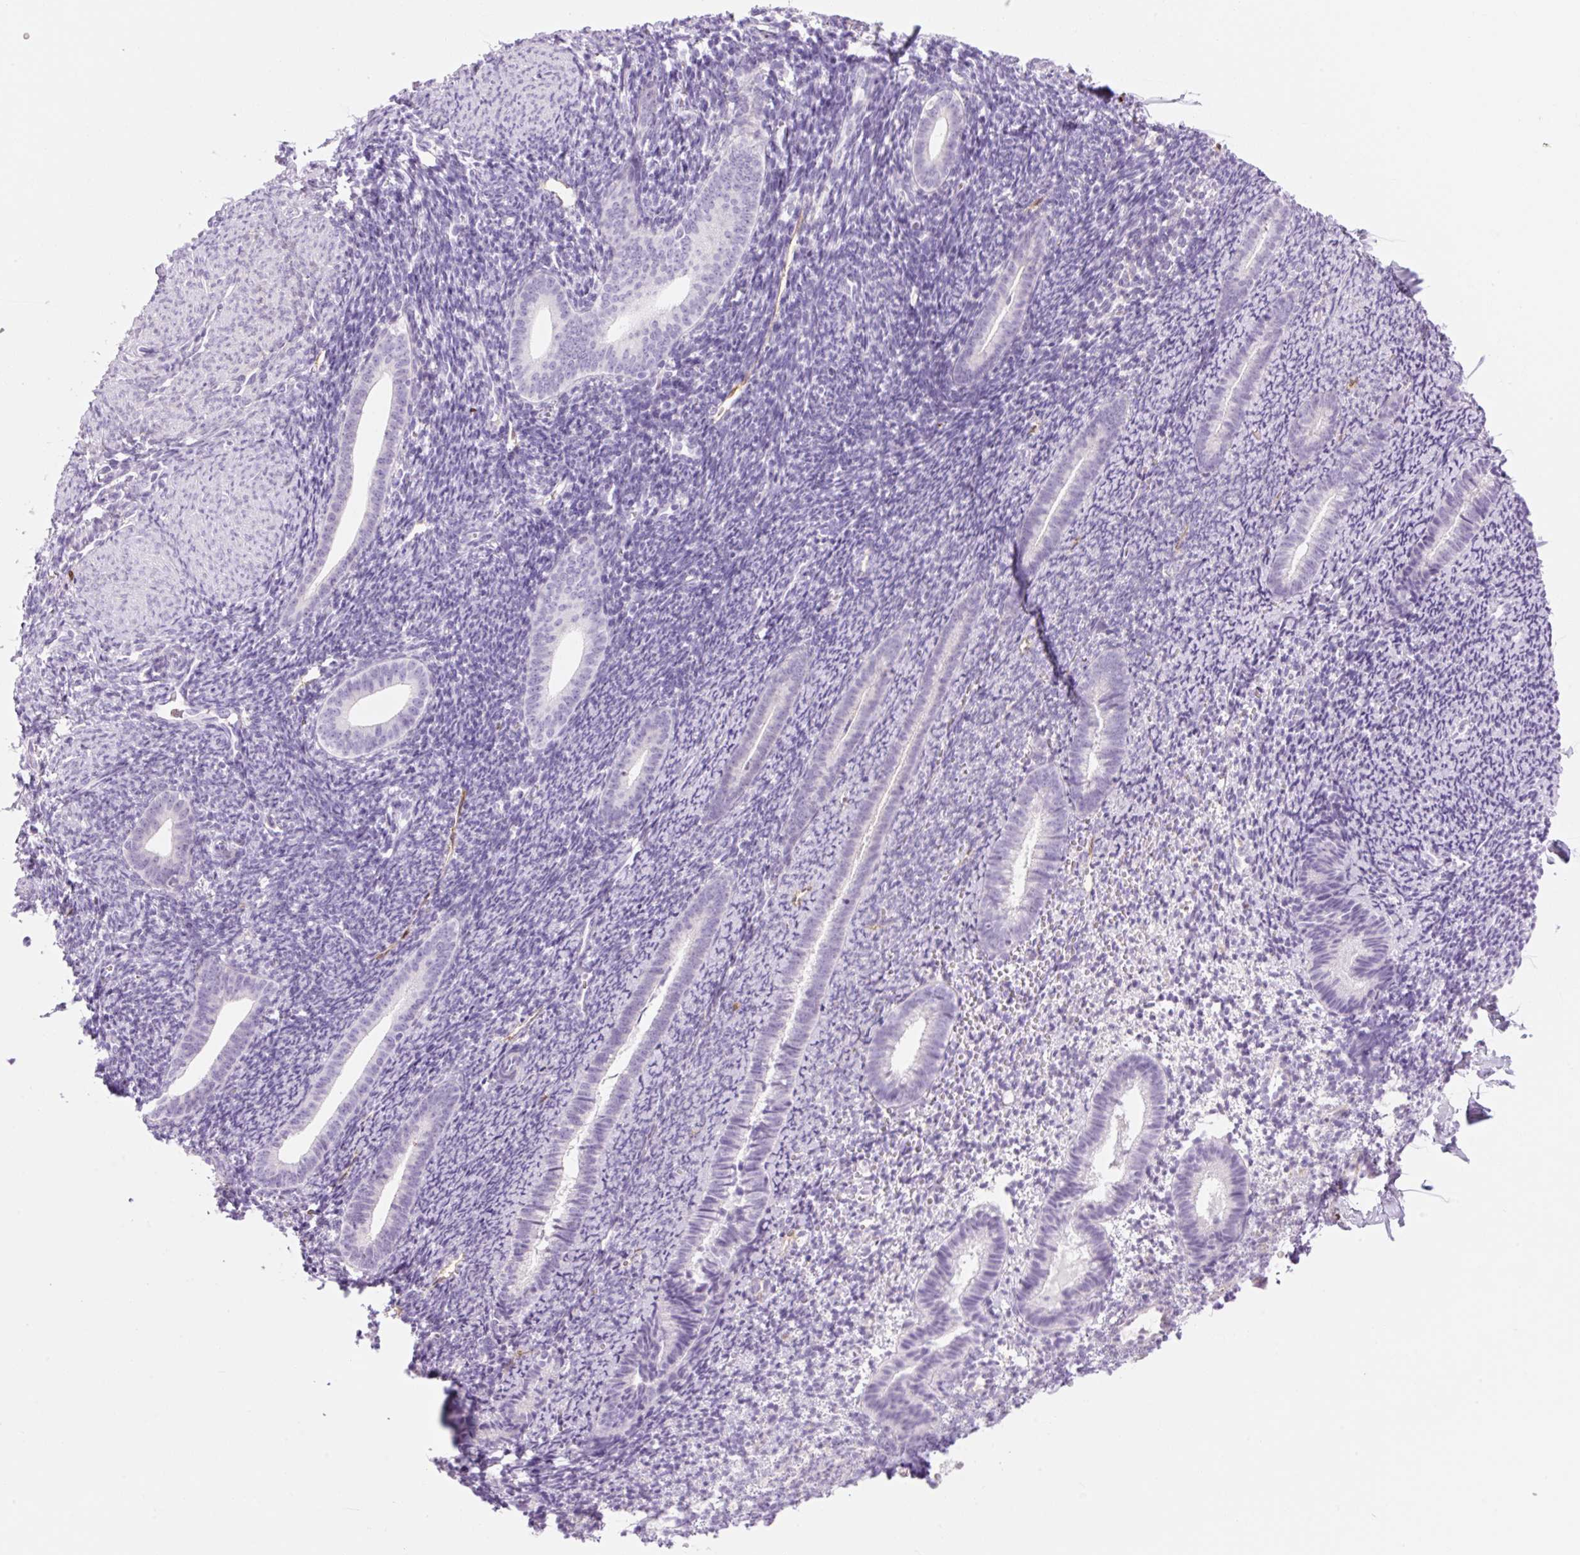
{"staining": {"intensity": "weak", "quantity": "<25%", "location": "cytoplasmic/membranous"}, "tissue": "endometrium", "cell_type": "Cells in endometrial stroma", "image_type": "normal", "snomed": [{"axis": "morphology", "description": "Normal tissue, NOS"}, {"axis": "topography", "description": "Endometrium"}], "caption": "IHC histopathology image of benign human endometrium stained for a protein (brown), which shows no positivity in cells in endometrial stroma.", "gene": "FABP5", "patient": {"sex": "female", "age": 39}}